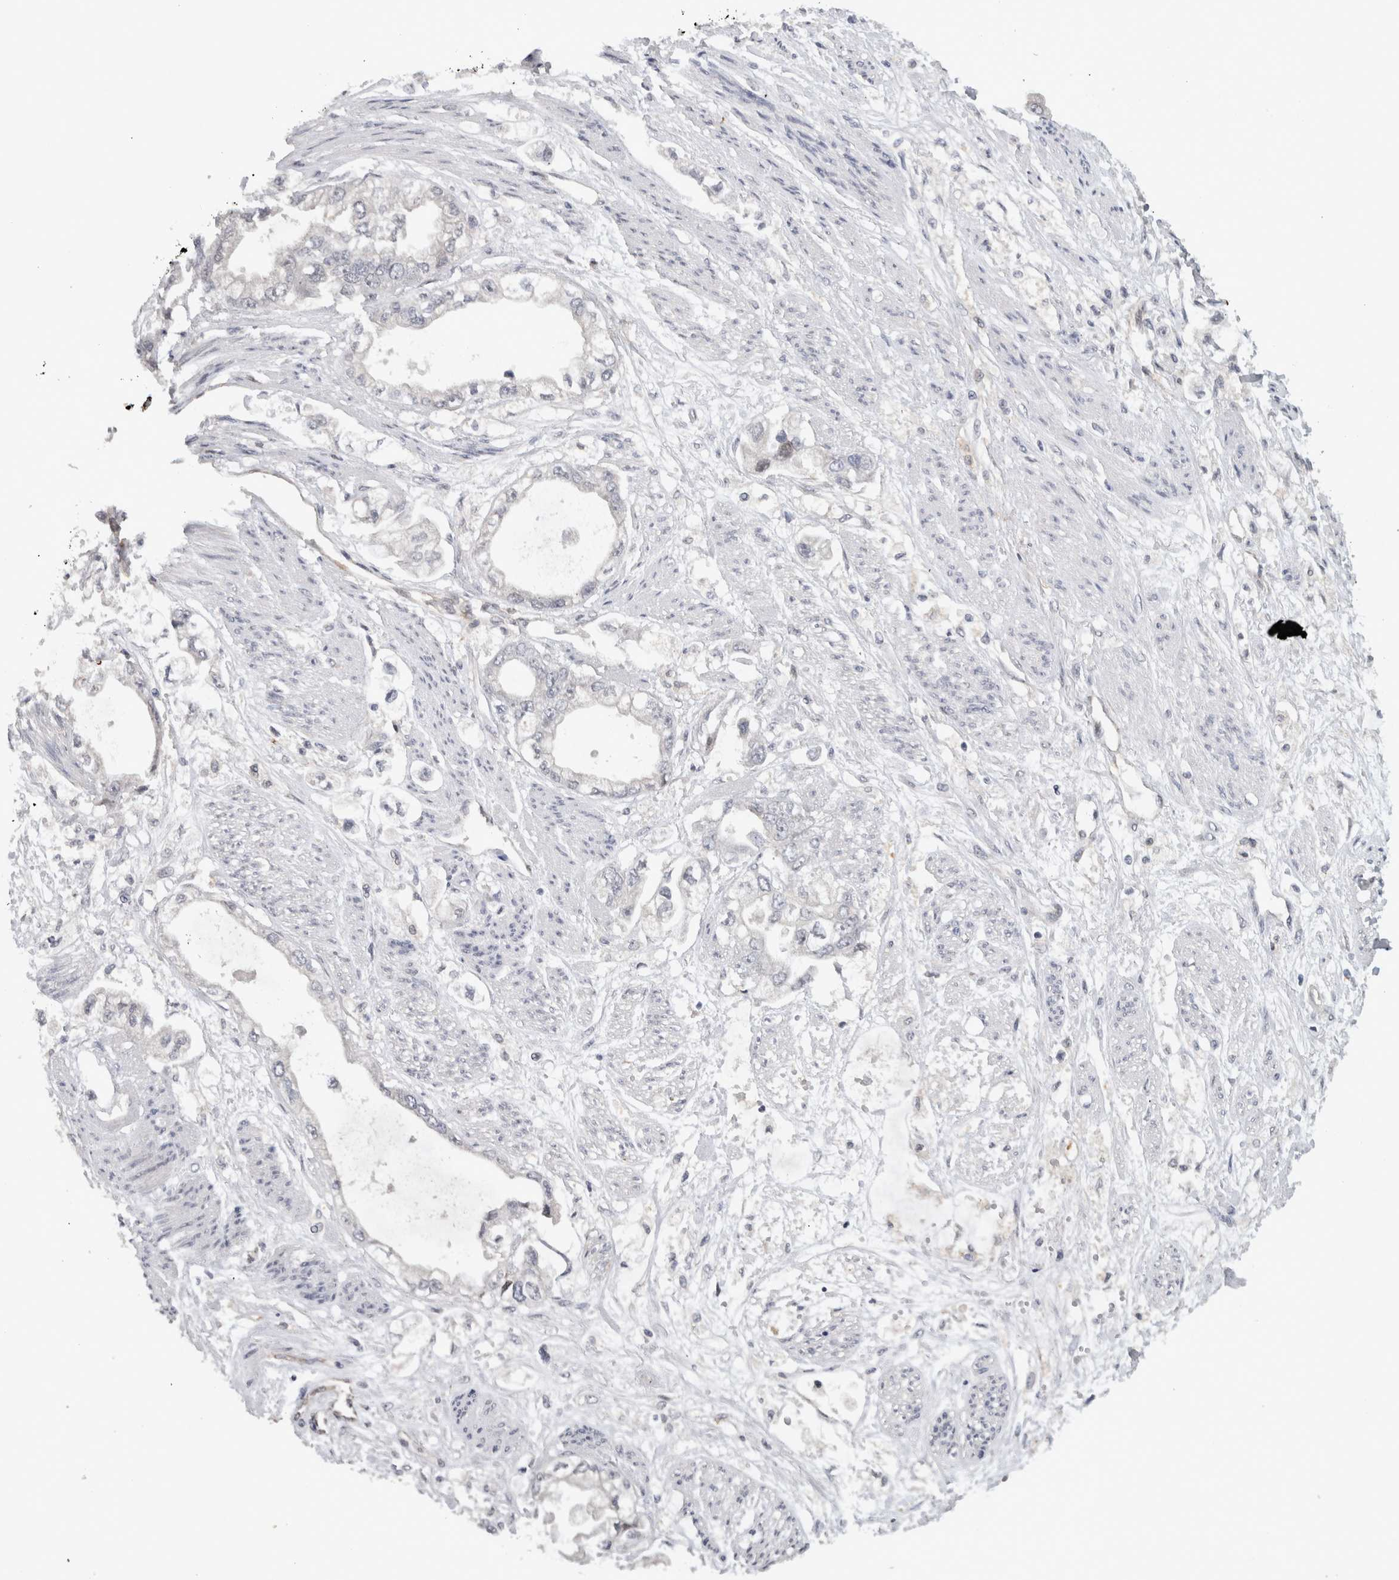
{"staining": {"intensity": "negative", "quantity": "none", "location": "none"}, "tissue": "stomach cancer", "cell_type": "Tumor cells", "image_type": "cancer", "snomed": [{"axis": "morphology", "description": "Adenocarcinoma, NOS"}, {"axis": "topography", "description": "Stomach"}], "caption": "Stomach adenocarcinoma was stained to show a protein in brown. There is no significant staining in tumor cells.", "gene": "PRXL2A", "patient": {"sex": "male", "age": 62}}